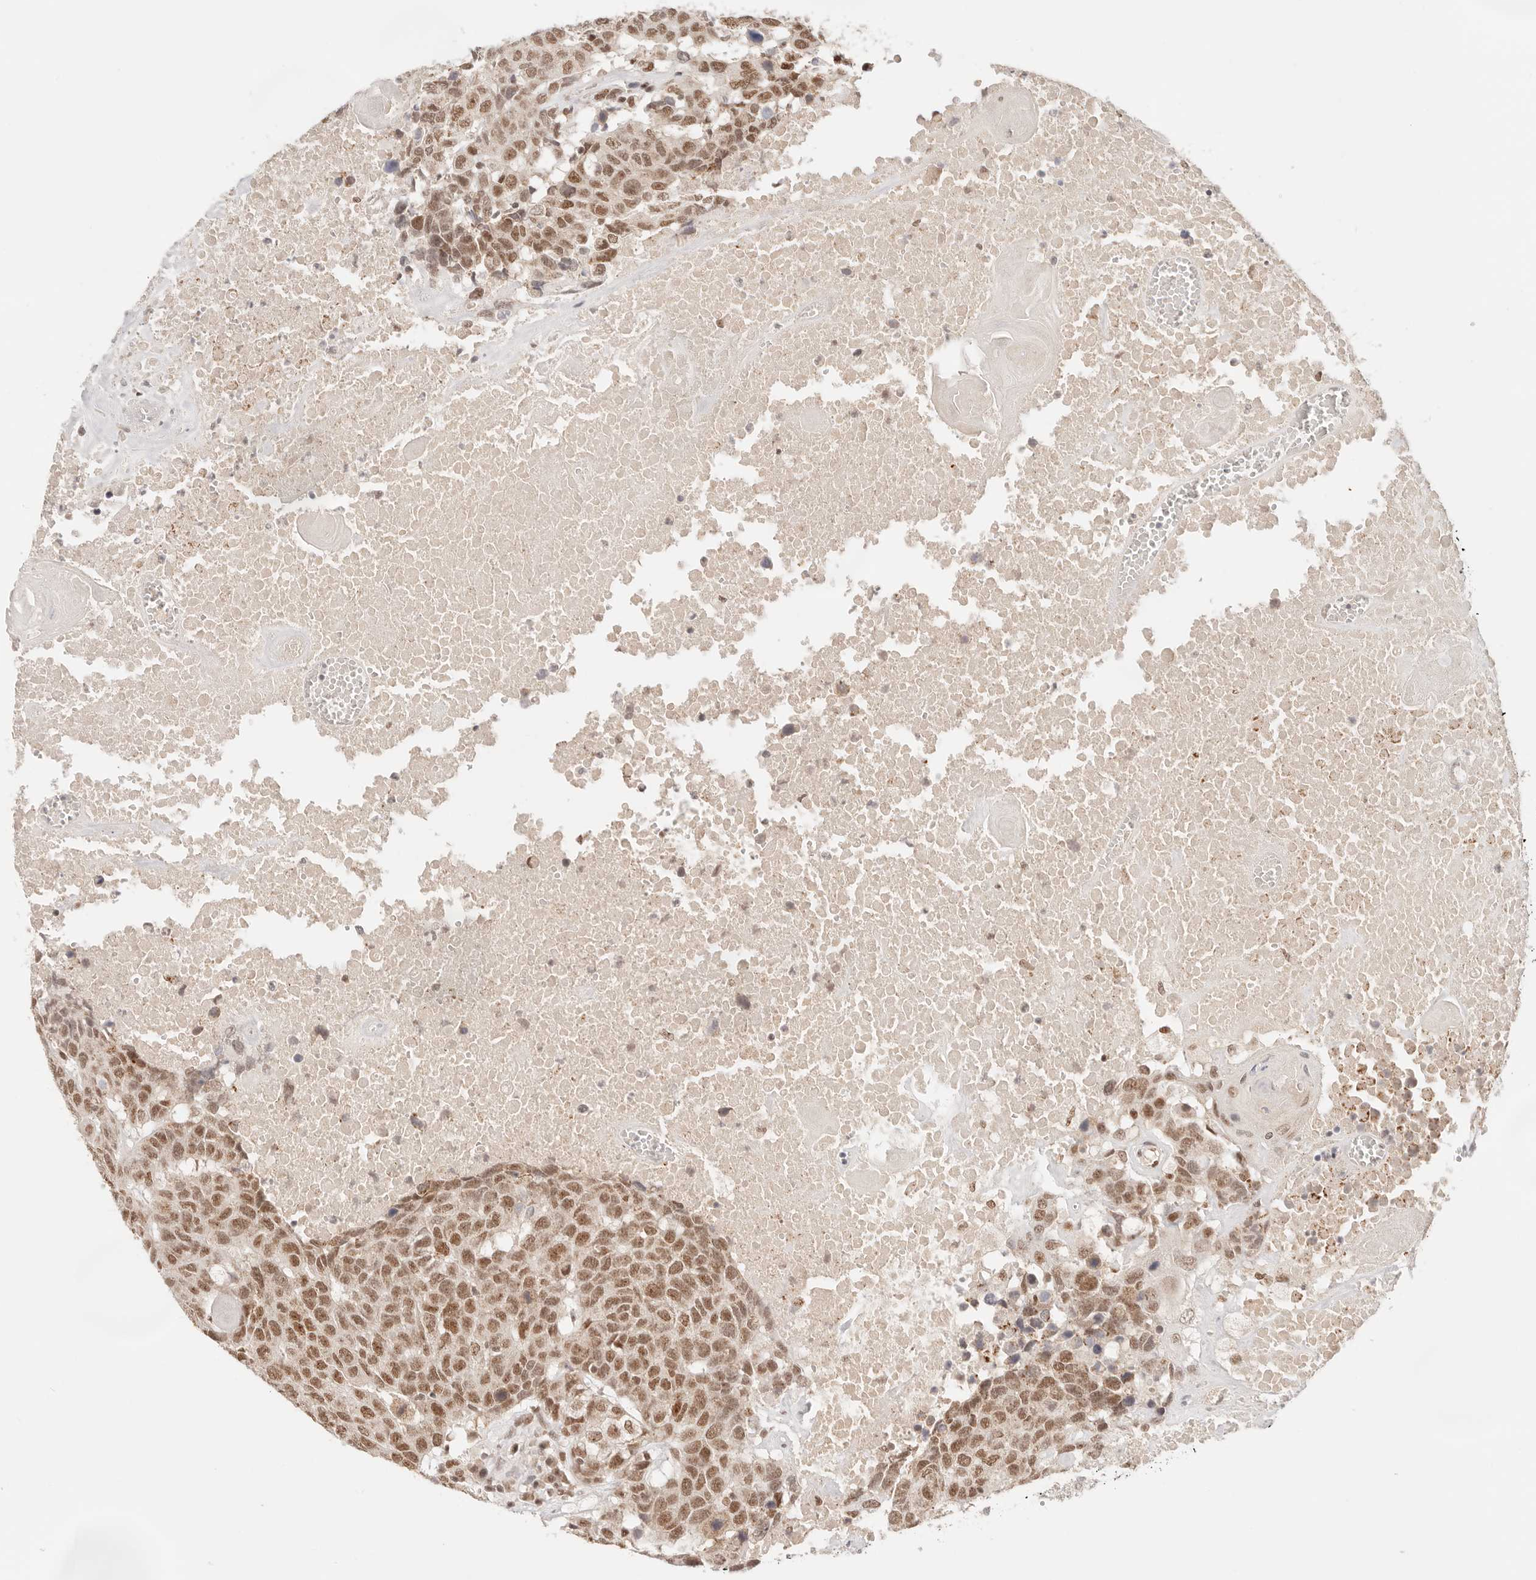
{"staining": {"intensity": "moderate", "quantity": ">75%", "location": "nuclear"}, "tissue": "head and neck cancer", "cell_type": "Tumor cells", "image_type": "cancer", "snomed": [{"axis": "morphology", "description": "Squamous cell carcinoma, NOS"}, {"axis": "topography", "description": "Head-Neck"}], "caption": "Immunohistochemistry (IHC) histopathology image of neoplastic tissue: head and neck cancer (squamous cell carcinoma) stained using IHC demonstrates medium levels of moderate protein expression localized specifically in the nuclear of tumor cells, appearing as a nuclear brown color.", "gene": "GTF2E2", "patient": {"sex": "male", "age": 66}}